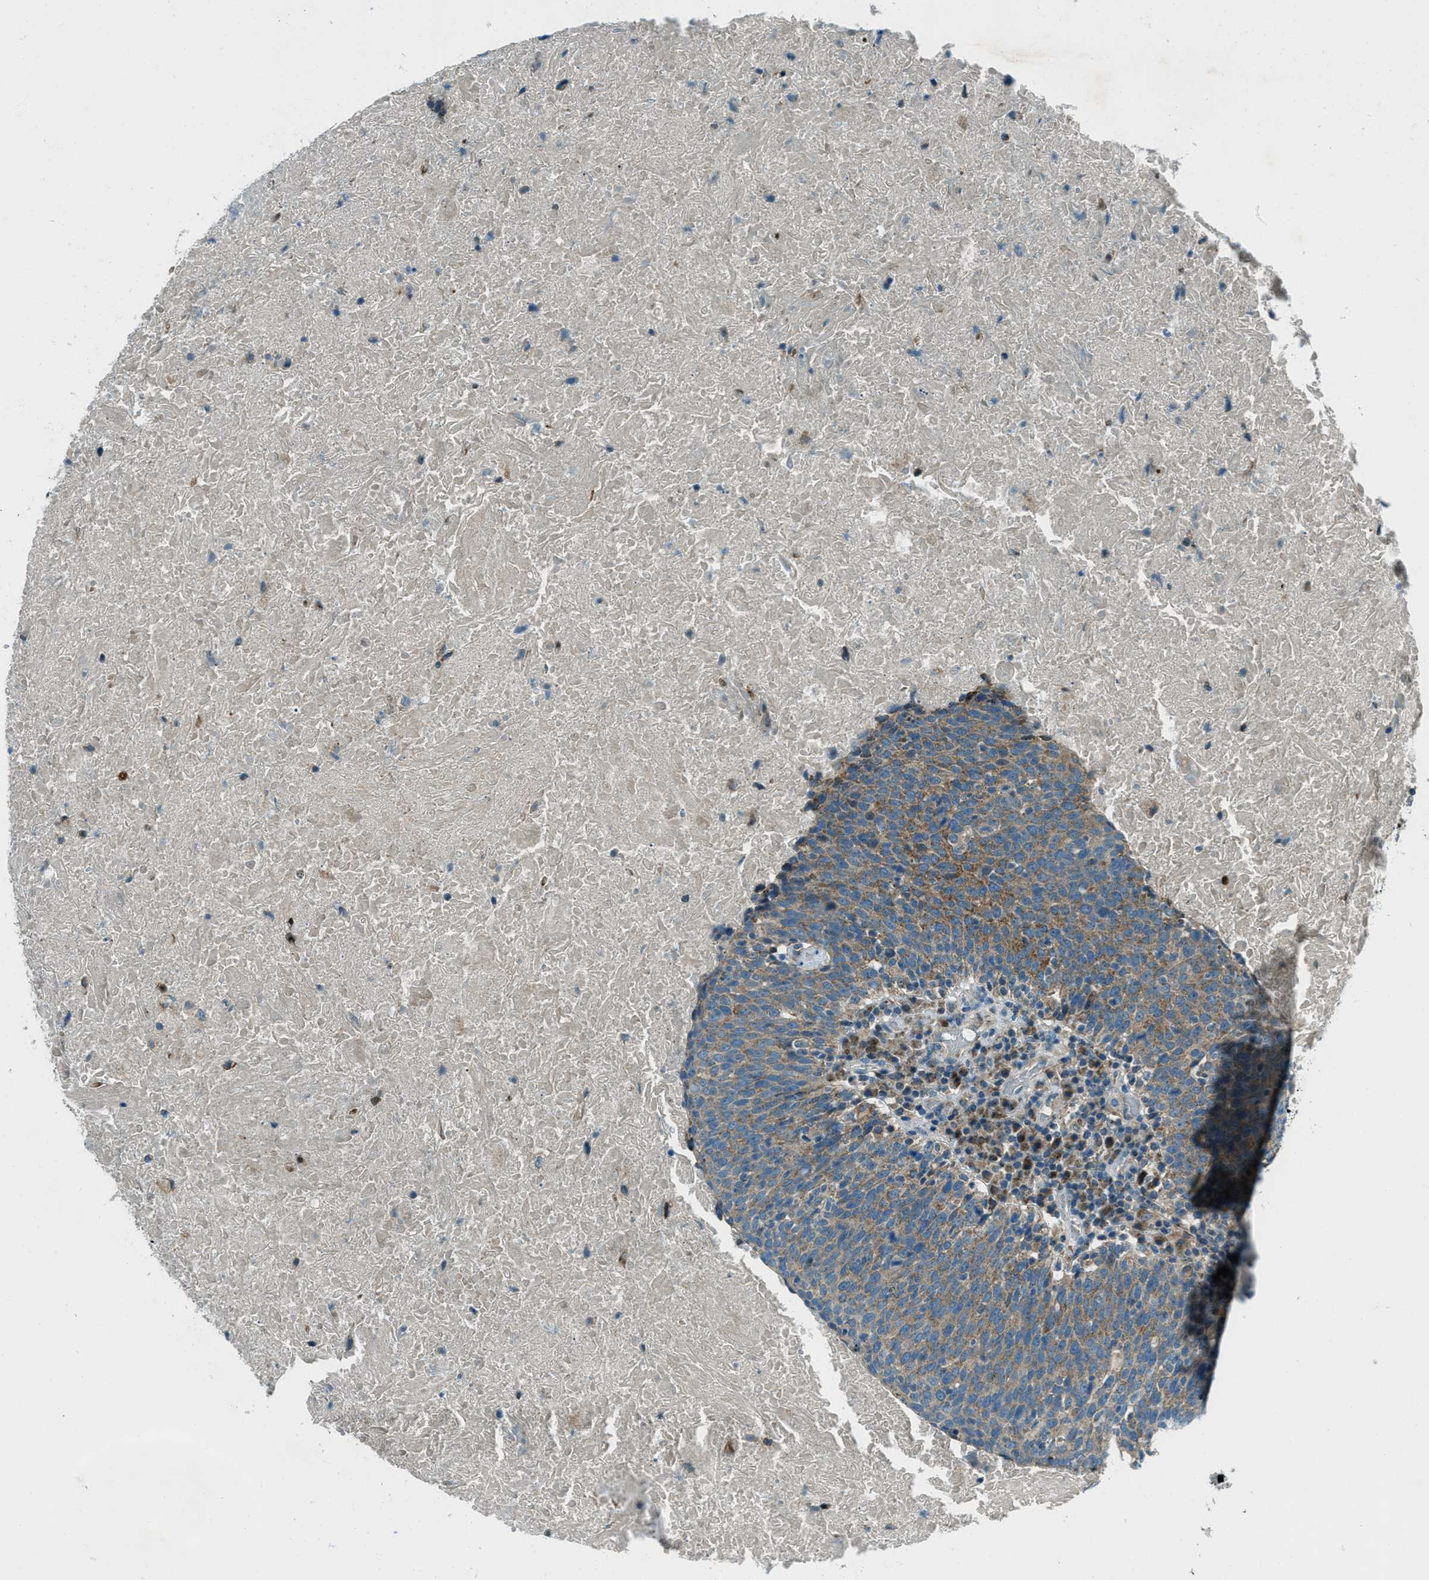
{"staining": {"intensity": "moderate", "quantity": ">75%", "location": "cytoplasmic/membranous"}, "tissue": "head and neck cancer", "cell_type": "Tumor cells", "image_type": "cancer", "snomed": [{"axis": "morphology", "description": "Squamous cell carcinoma, NOS"}, {"axis": "morphology", "description": "Squamous cell carcinoma, metastatic, NOS"}, {"axis": "topography", "description": "Lymph node"}, {"axis": "topography", "description": "Head-Neck"}], "caption": "Immunohistochemistry of human squamous cell carcinoma (head and neck) displays medium levels of moderate cytoplasmic/membranous positivity in about >75% of tumor cells.", "gene": "FAR1", "patient": {"sex": "male", "age": 62}}